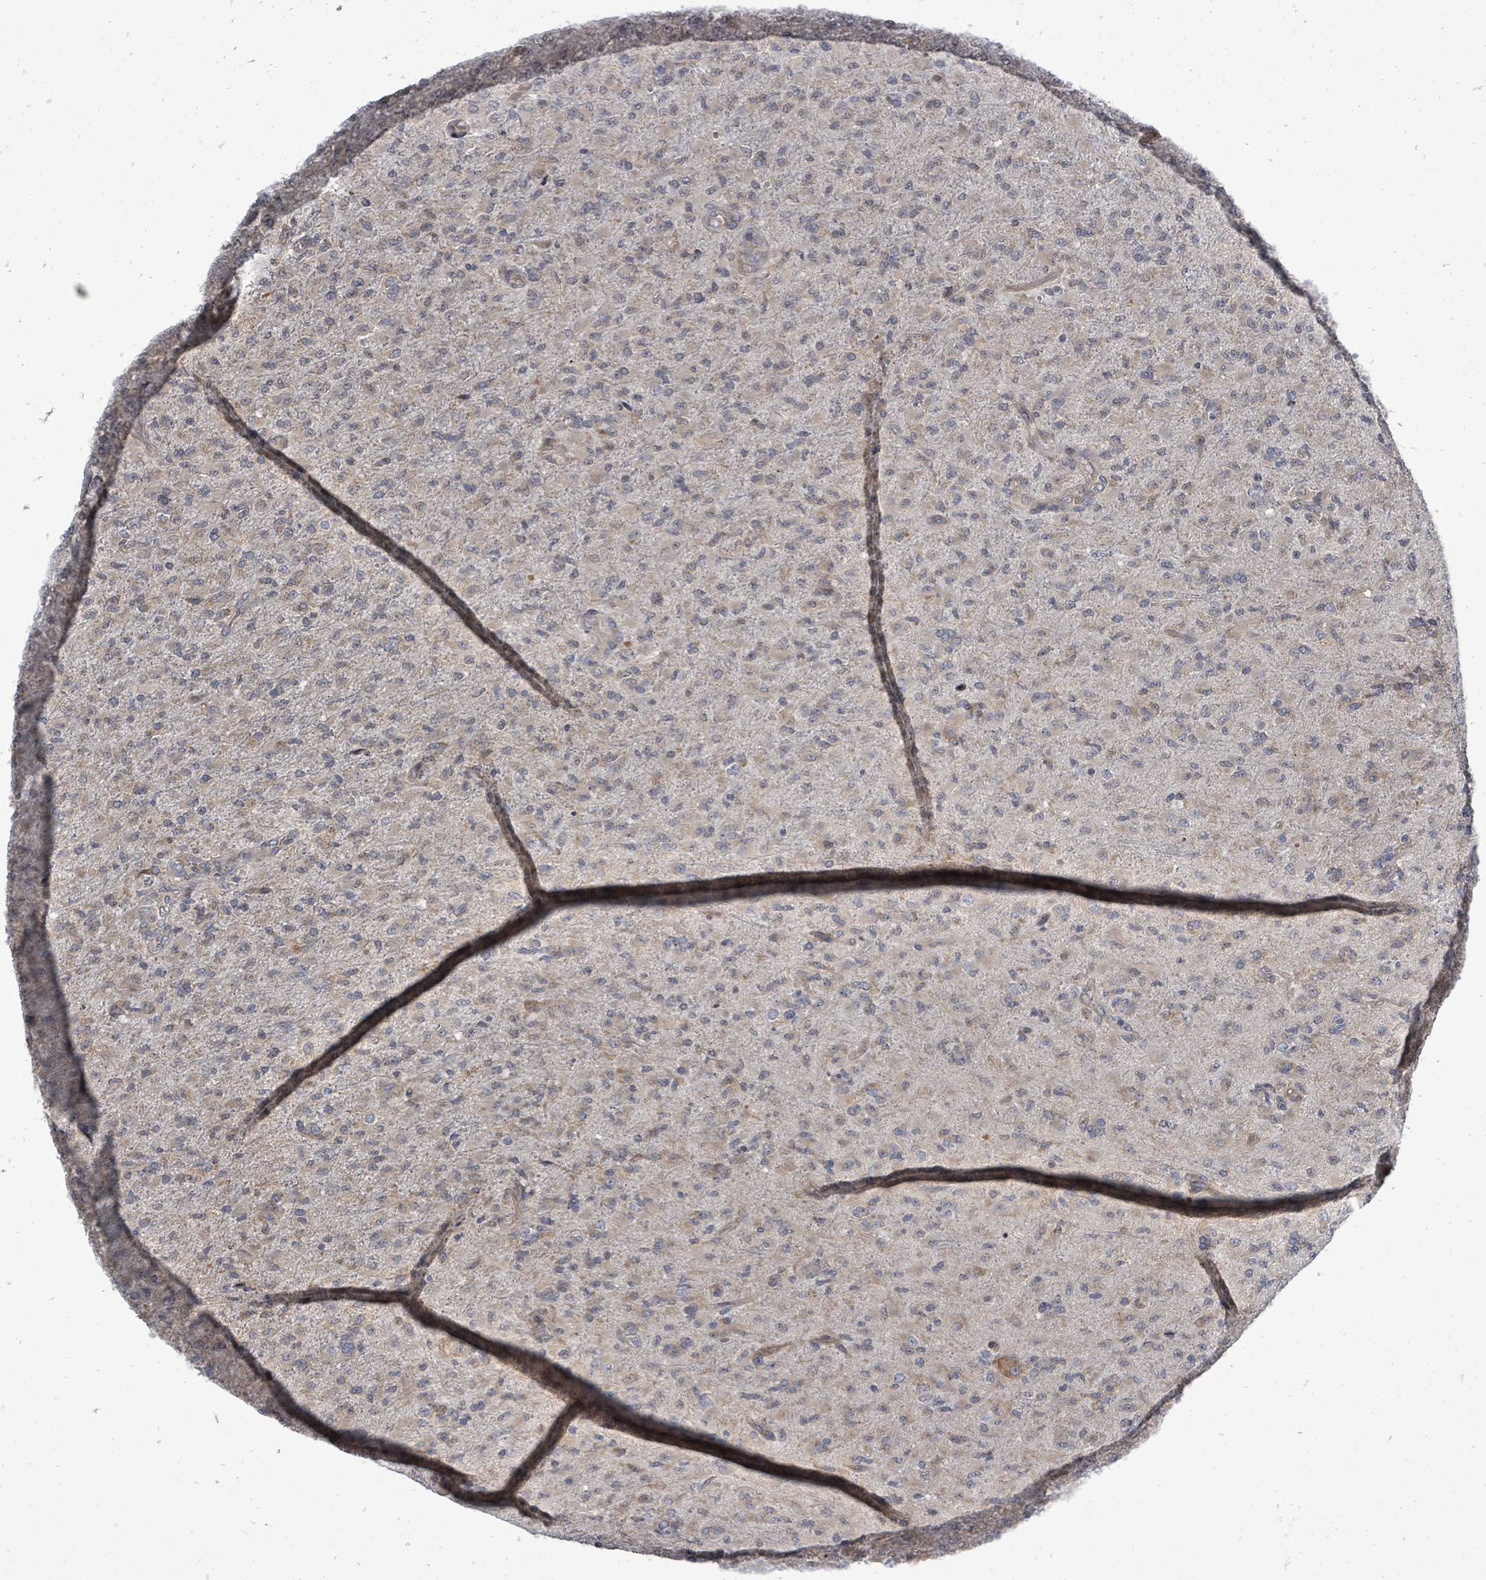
{"staining": {"intensity": "weak", "quantity": "25%-75%", "location": "cytoplasmic/membranous"}, "tissue": "glioma", "cell_type": "Tumor cells", "image_type": "cancer", "snomed": [{"axis": "morphology", "description": "Glioma, malignant, Low grade"}, {"axis": "topography", "description": "Brain"}], "caption": "This image displays immunohistochemistry staining of human glioma, with low weak cytoplasmic/membranous expression in approximately 25%-75% of tumor cells.", "gene": "RALGAPB", "patient": {"sex": "male", "age": 65}}